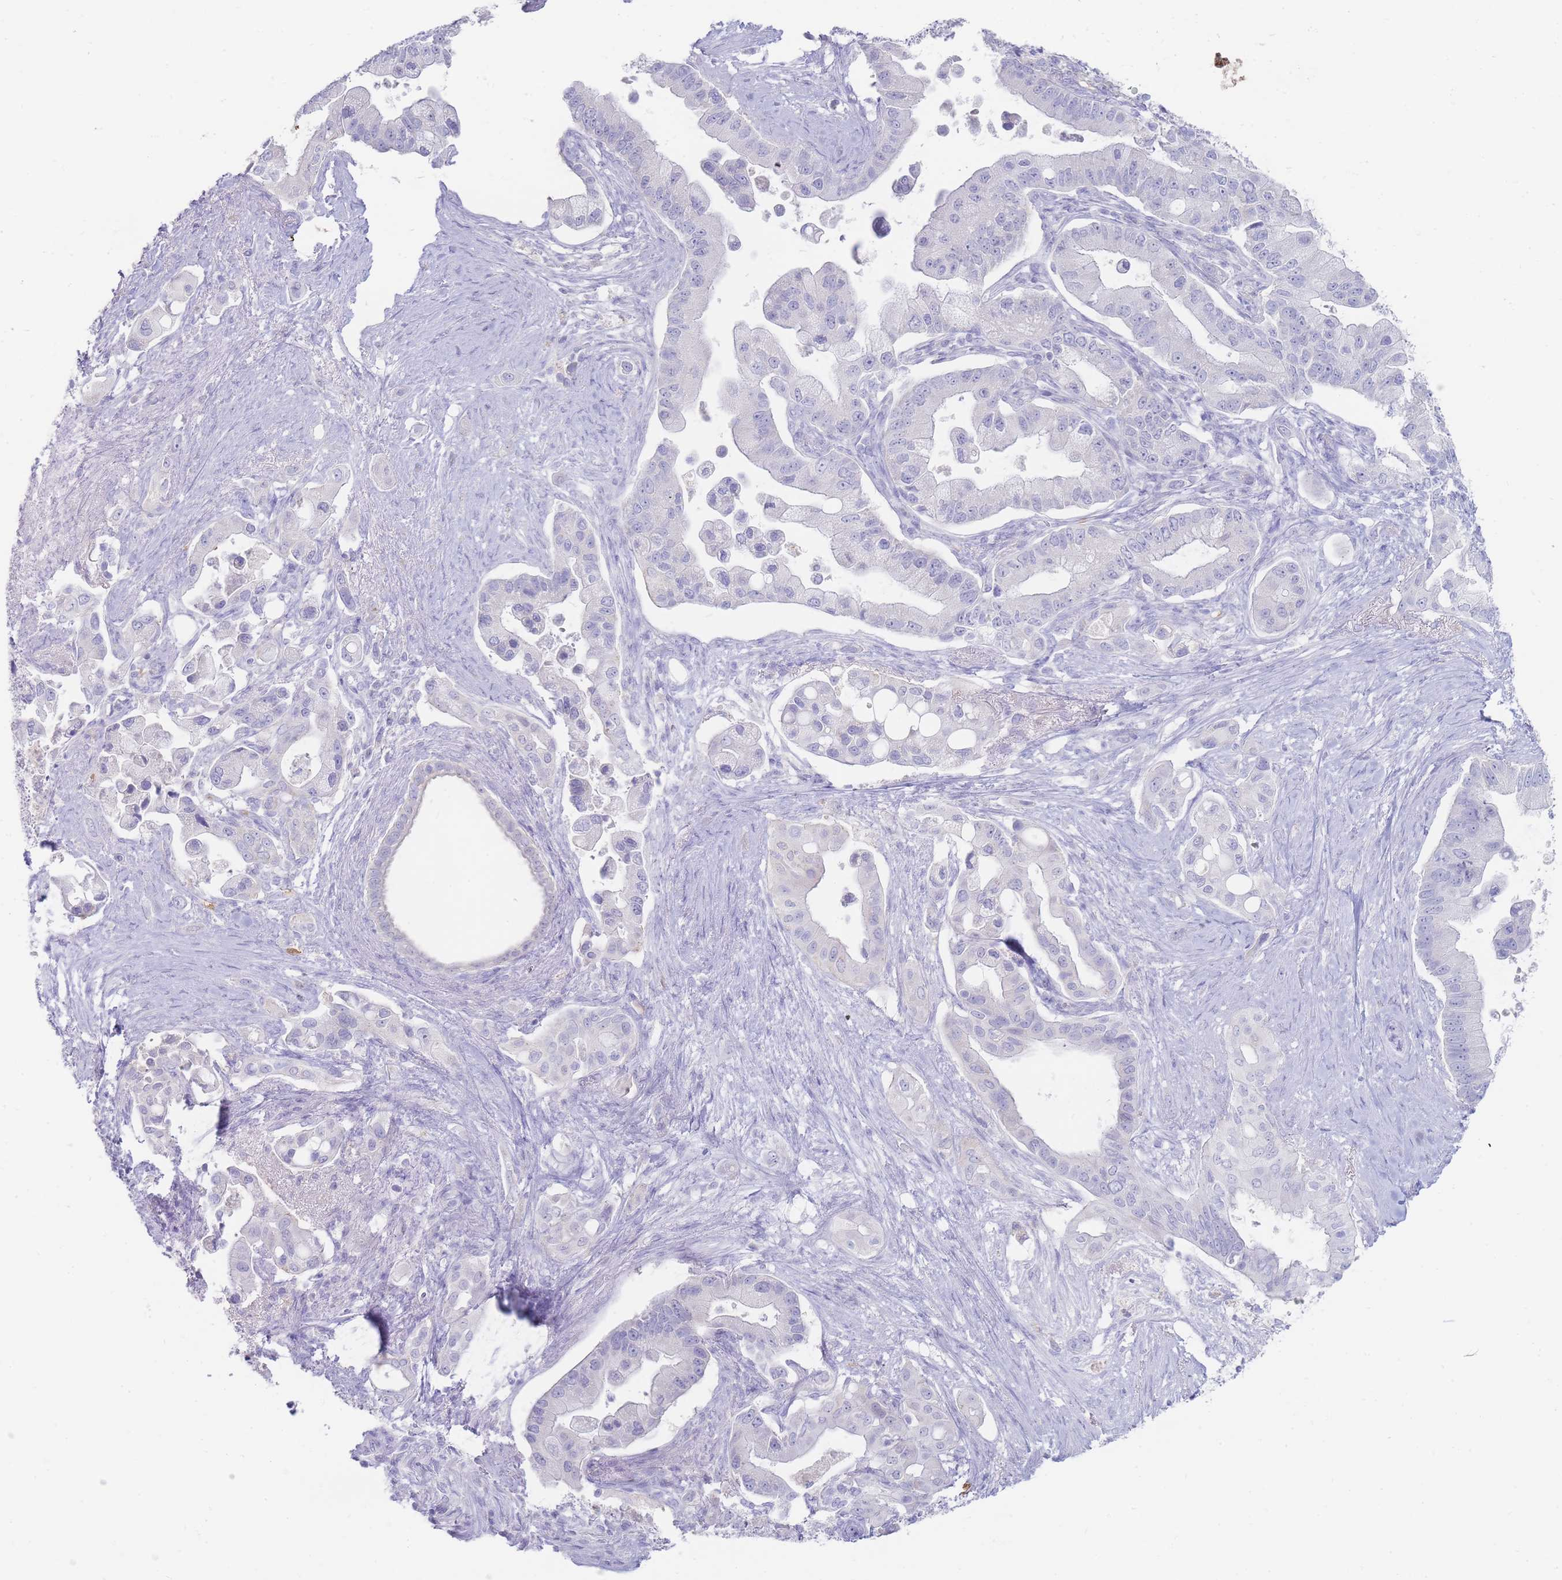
{"staining": {"intensity": "negative", "quantity": "none", "location": "none"}, "tissue": "pancreatic cancer", "cell_type": "Tumor cells", "image_type": "cancer", "snomed": [{"axis": "morphology", "description": "Adenocarcinoma, NOS"}, {"axis": "topography", "description": "Pancreas"}], "caption": "High power microscopy image of an IHC photomicrograph of pancreatic cancer, revealing no significant staining in tumor cells. Nuclei are stained in blue.", "gene": "HBG2", "patient": {"sex": "male", "age": 57}}